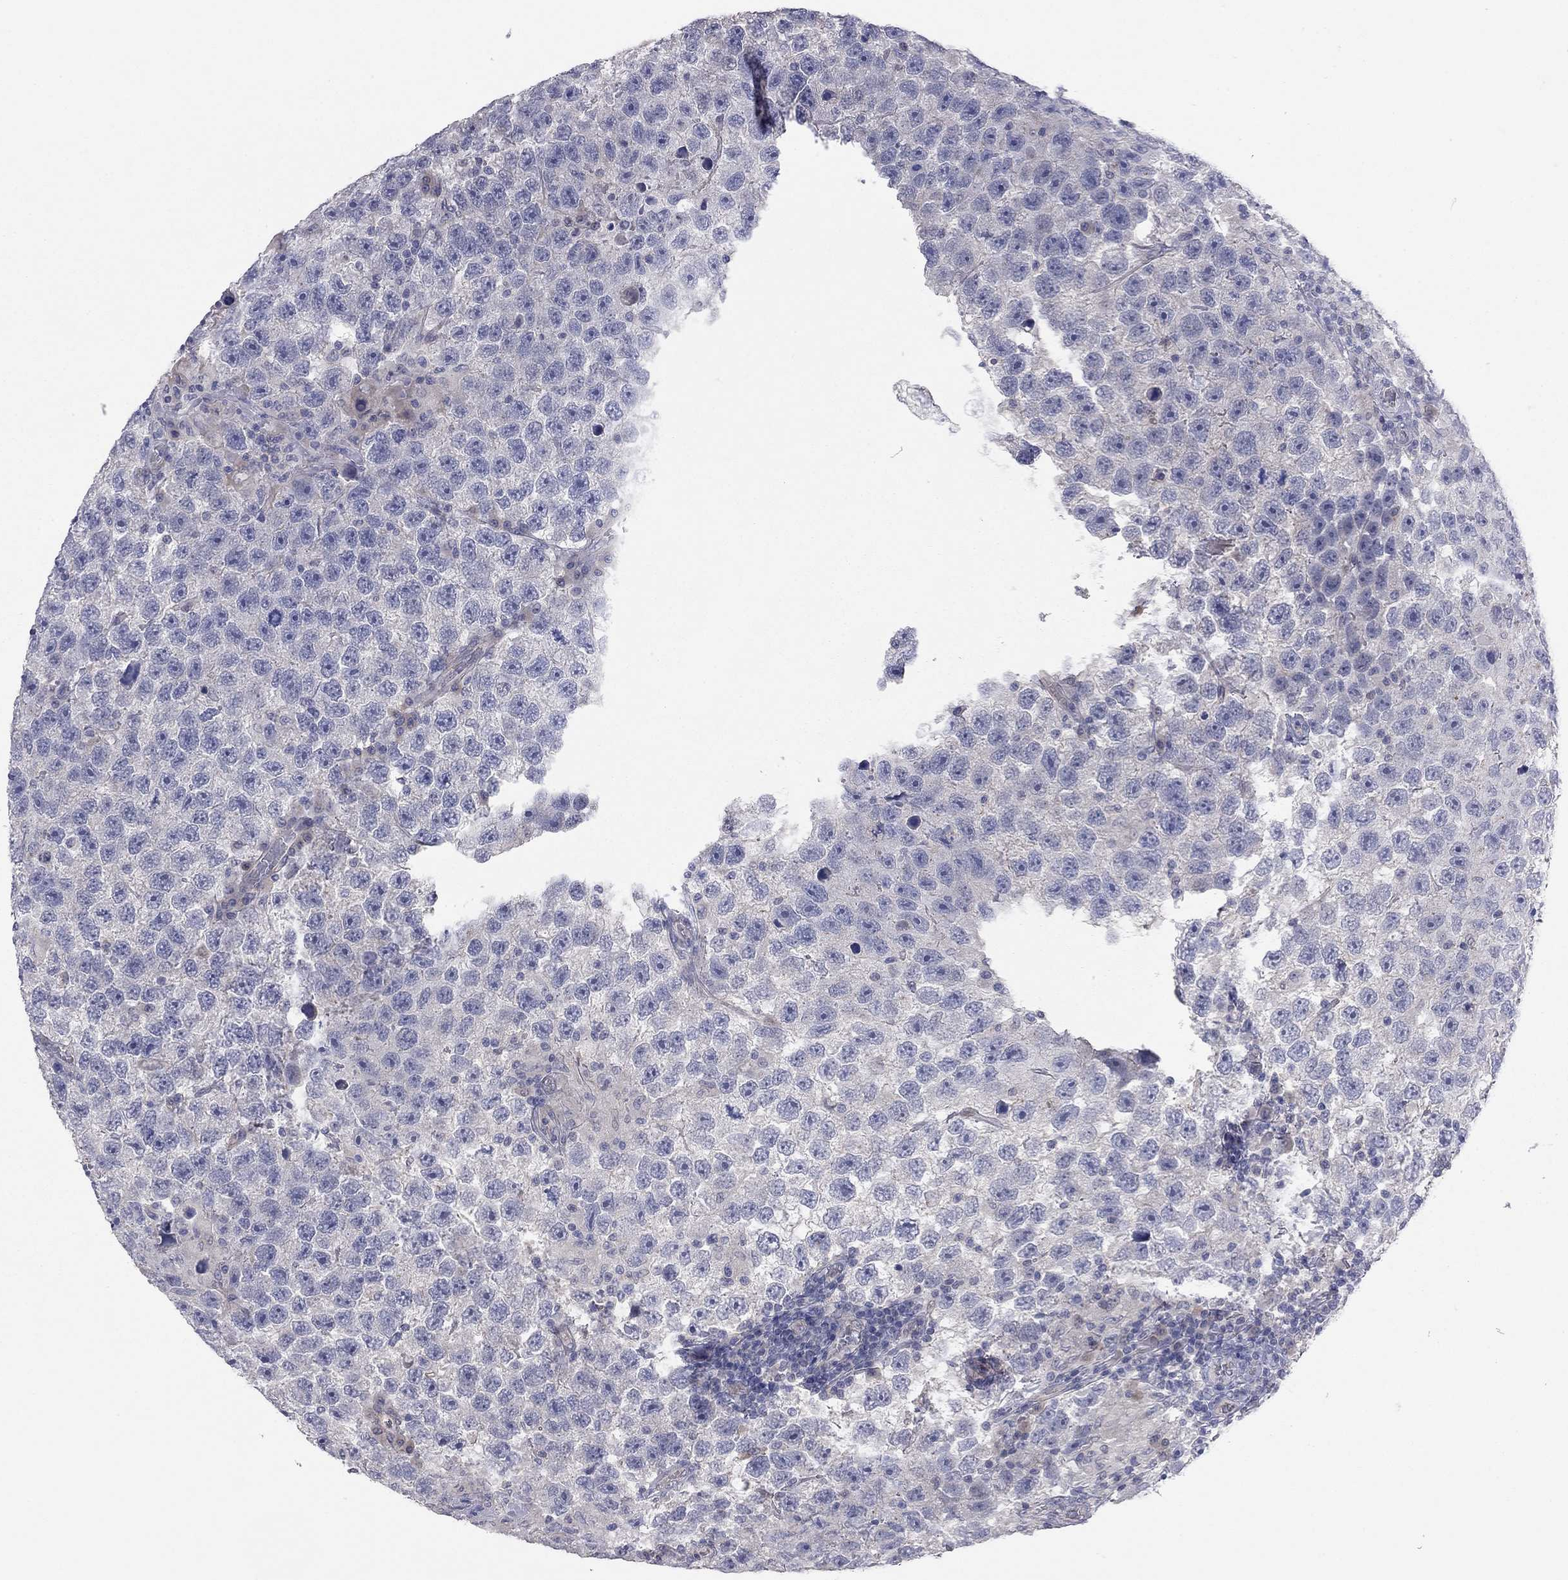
{"staining": {"intensity": "negative", "quantity": "none", "location": "none"}, "tissue": "testis cancer", "cell_type": "Tumor cells", "image_type": "cancer", "snomed": [{"axis": "morphology", "description": "Seminoma, NOS"}, {"axis": "topography", "description": "Testis"}], "caption": "IHC of testis cancer shows no staining in tumor cells.", "gene": "KCNB1", "patient": {"sex": "male", "age": 26}}